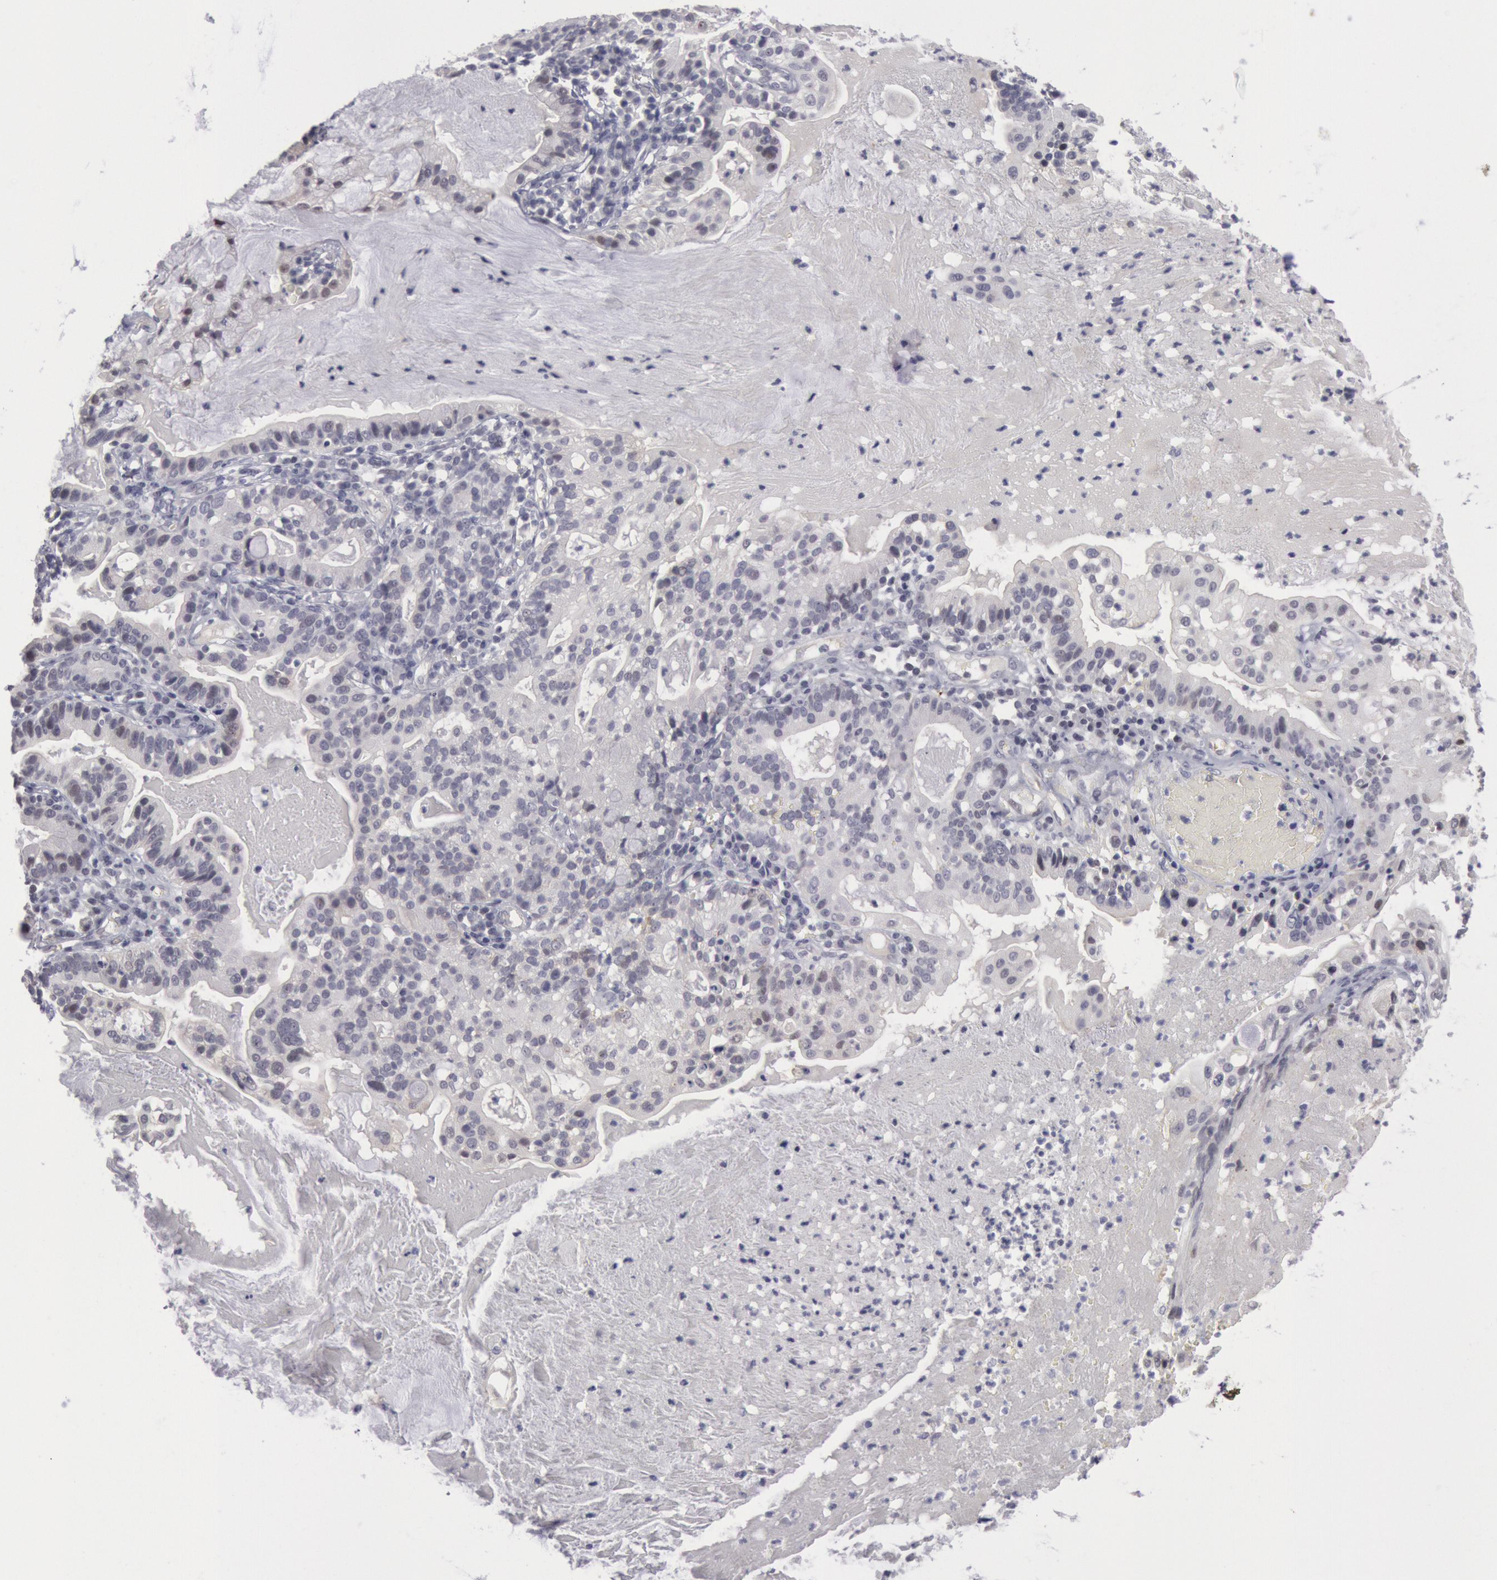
{"staining": {"intensity": "negative", "quantity": "none", "location": "none"}, "tissue": "cervical cancer", "cell_type": "Tumor cells", "image_type": "cancer", "snomed": [{"axis": "morphology", "description": "Adenocarcinoma, NOS"}, {"axis": "topography", "description": "Cervix"}], "caption": "This photomicrograph is of adenocarcinoma (cervical) stained with IHC to label a protein in brown with the nuclei are counter-stained blue. There is no staining in tumor cells.", "gene": "JOSD1", "patient": {"sex": "female", "age": 41}}